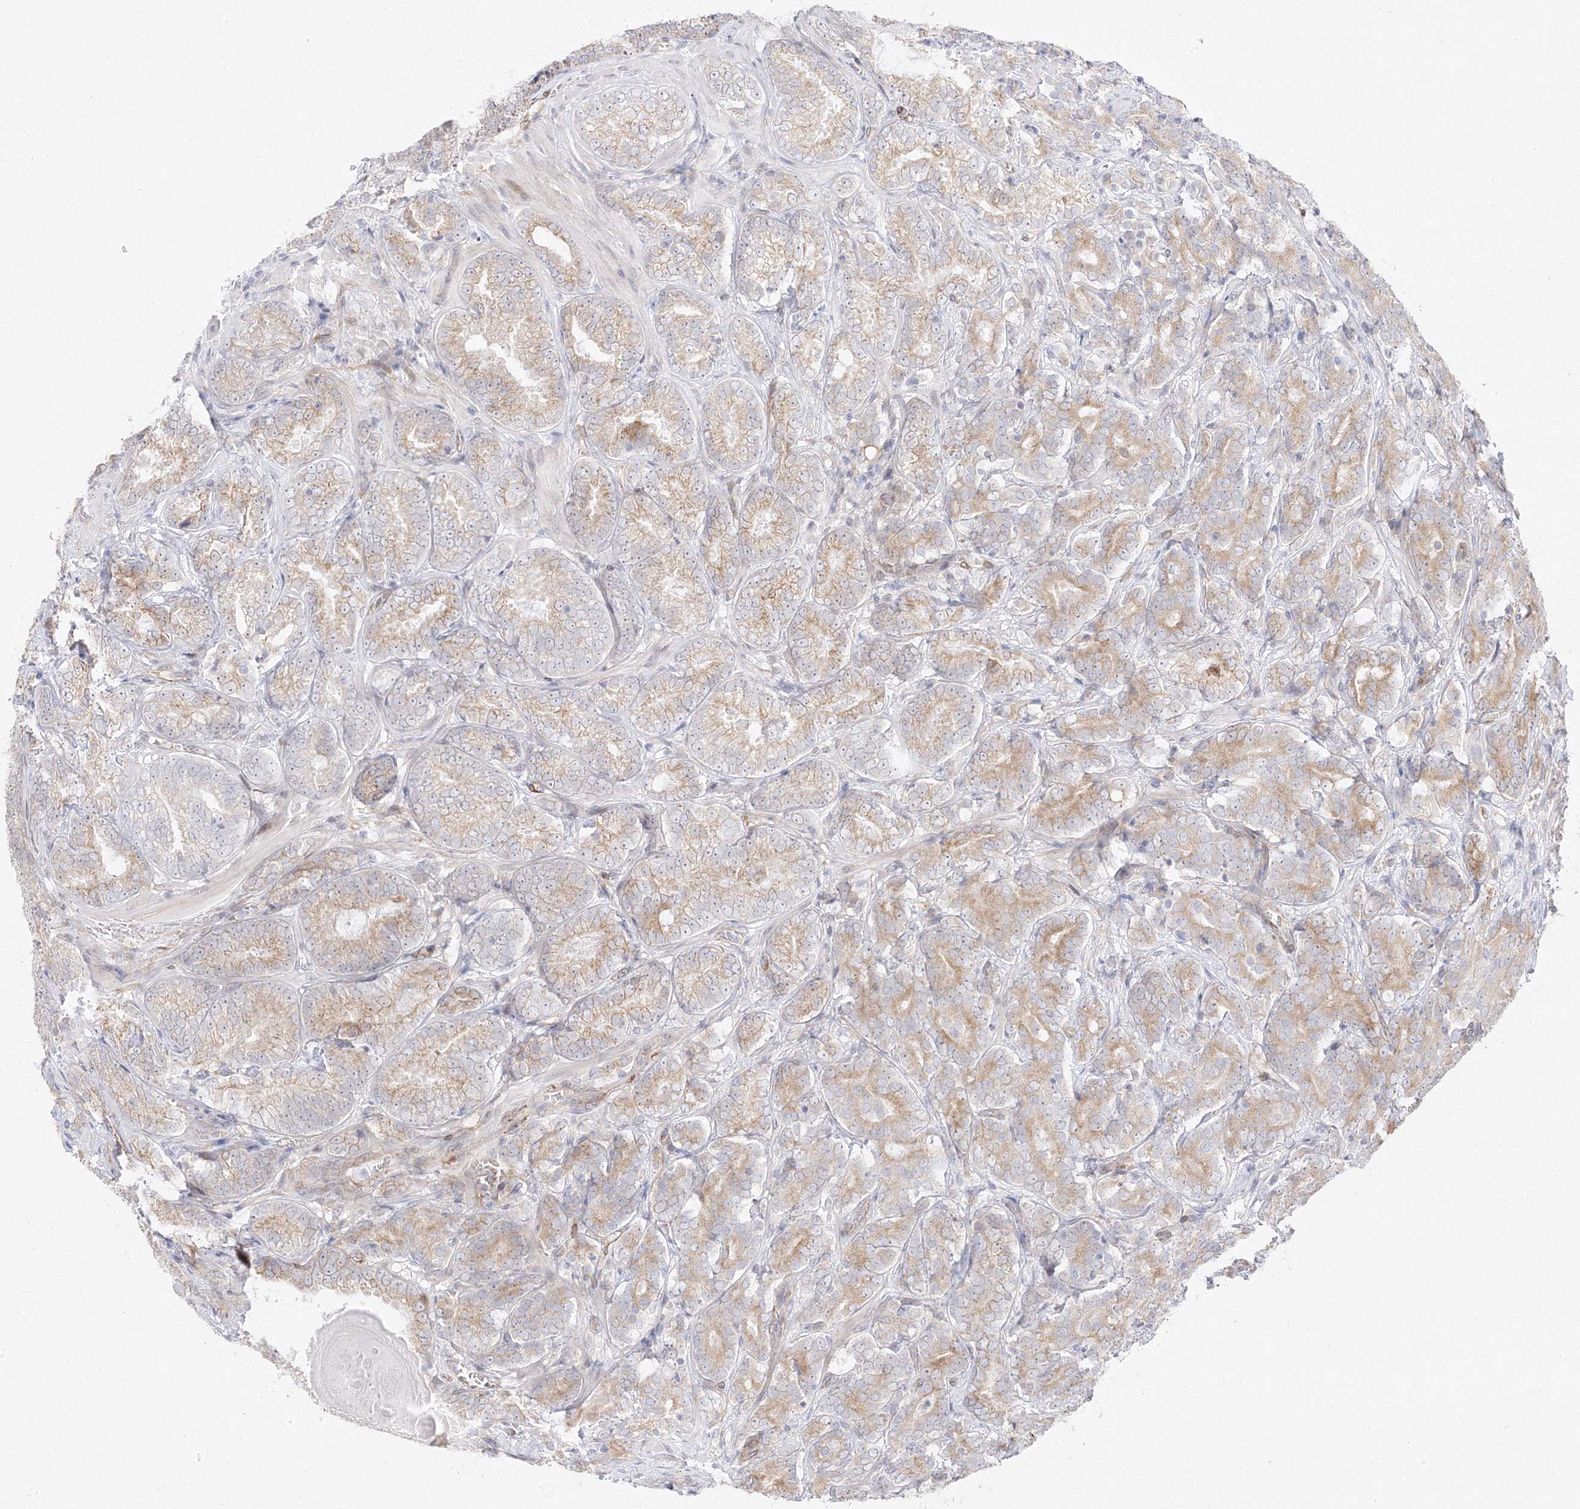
{"staining": {"intensity": "weak", "quantity": ">75%", "location": "cytoplasmic/membranous"}, "tissue": "prostate cancer", "cell_type": "Tumor cells", "image_type": "cancer", "snomed": [{"axis": "morphology", "description": "Adenocarcinoma, High grade"}, {"axis": "topography", "description": "Prostate"}], "caption": "IHC image of neoplastic tissue: adenocarcinoma (high-grade) (prostate) stained using IHC shows low levels of weak protein expression localized specifically in the cytoplasmic/membranous of tumor cells, appearing as a cytoplasmic/membranous brown color.", "gene": "C2CD2", "patient": {"sex": "male", "age": 66}}